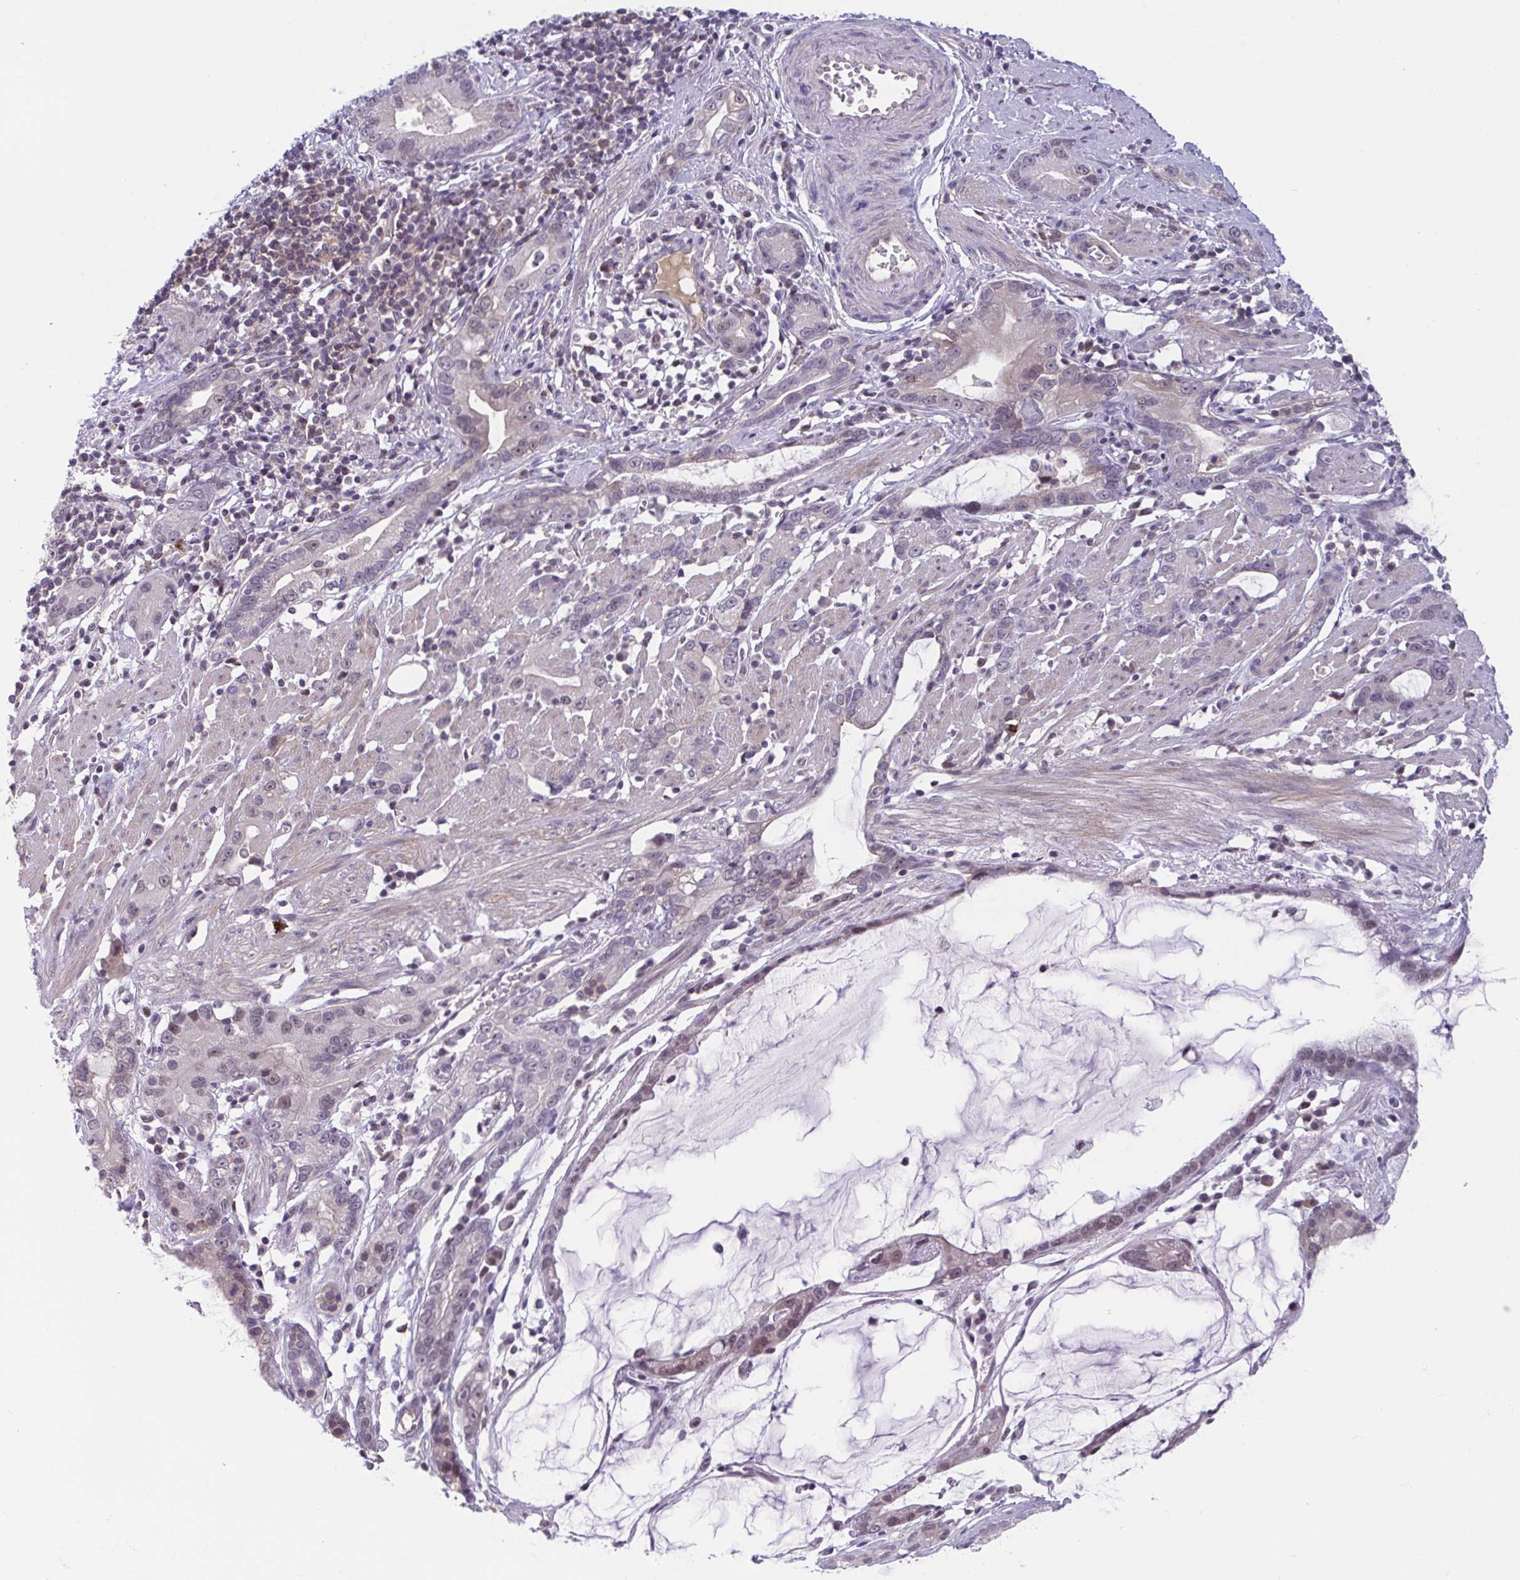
{"staining": {"intensity": "weak", "quantity": "<25%", "location": "nuclear"}, "tissue": "stomach cancer", "cell_type": "Tumor cells", "image_type": "cancer", "snomed": [{"axis": "morphology", "description": "Adenocarcinoma, NOS"}, {"axis": "topography", "description": "Stomach"}], "caption": "There is no significant positivity in tumor cells of stomach cancer.", "gene": "TTC7B", "patient": {"sex": "male", "age": 55}}